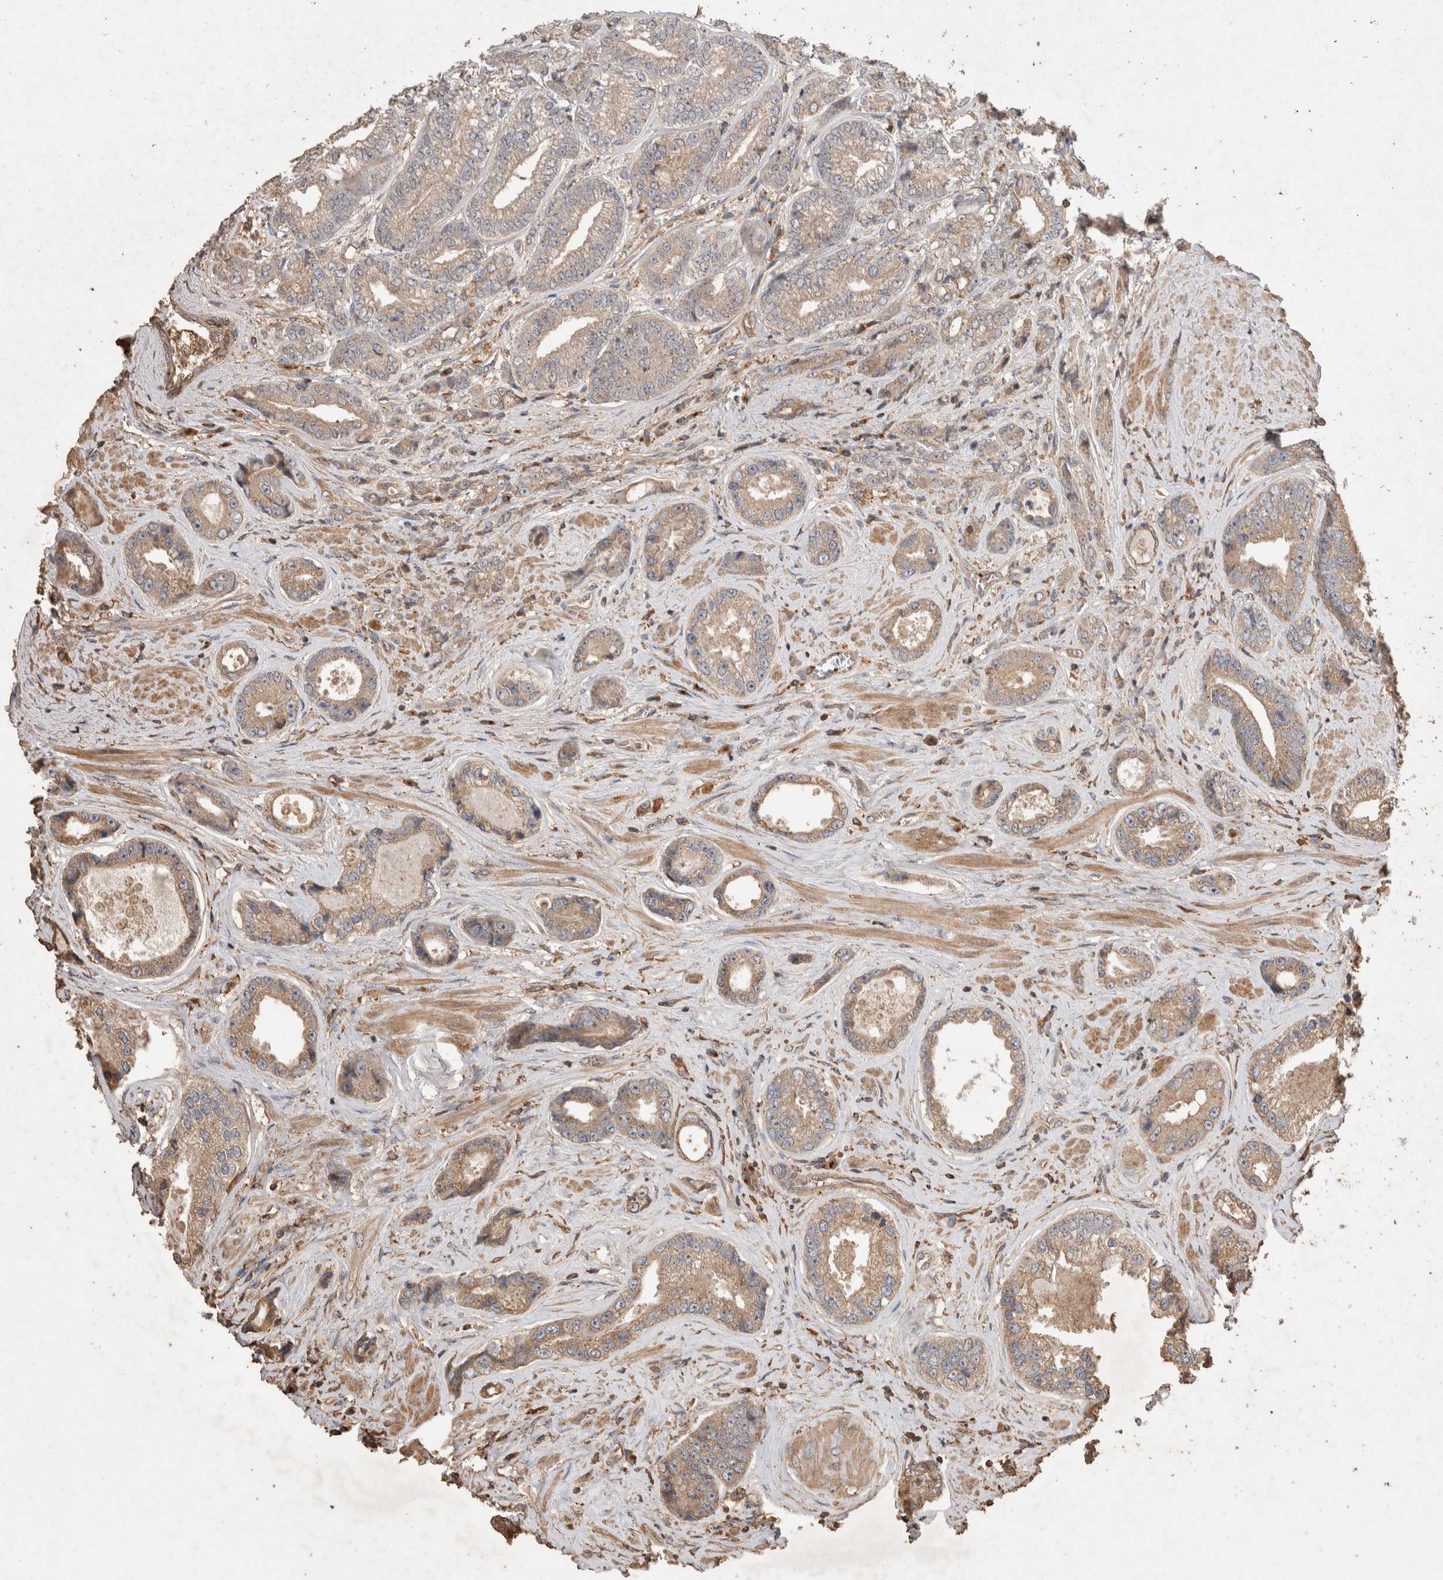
{"staining": {"intensity": "weak", "quantity": ">75%", "location": "cytoplasmic/membranous"}, "tissue": "prostate cancer", "cell_type": "Tumor cells", "image_type": "cancer", "snomed": [{"axis": "morphology", "description": "Adenocarcinoma, High grade"}, {"axis": "topography", "description": "Prostate"}], "caption": "Tumor cells demonstrate low levels of weak cytoplasmic/membranous expression in approximately >75% of cells in human adenocarcinoma (high-grade) (prostate).", "gene": "SNX31", "patient": {"sex": "male", "age": 61}}